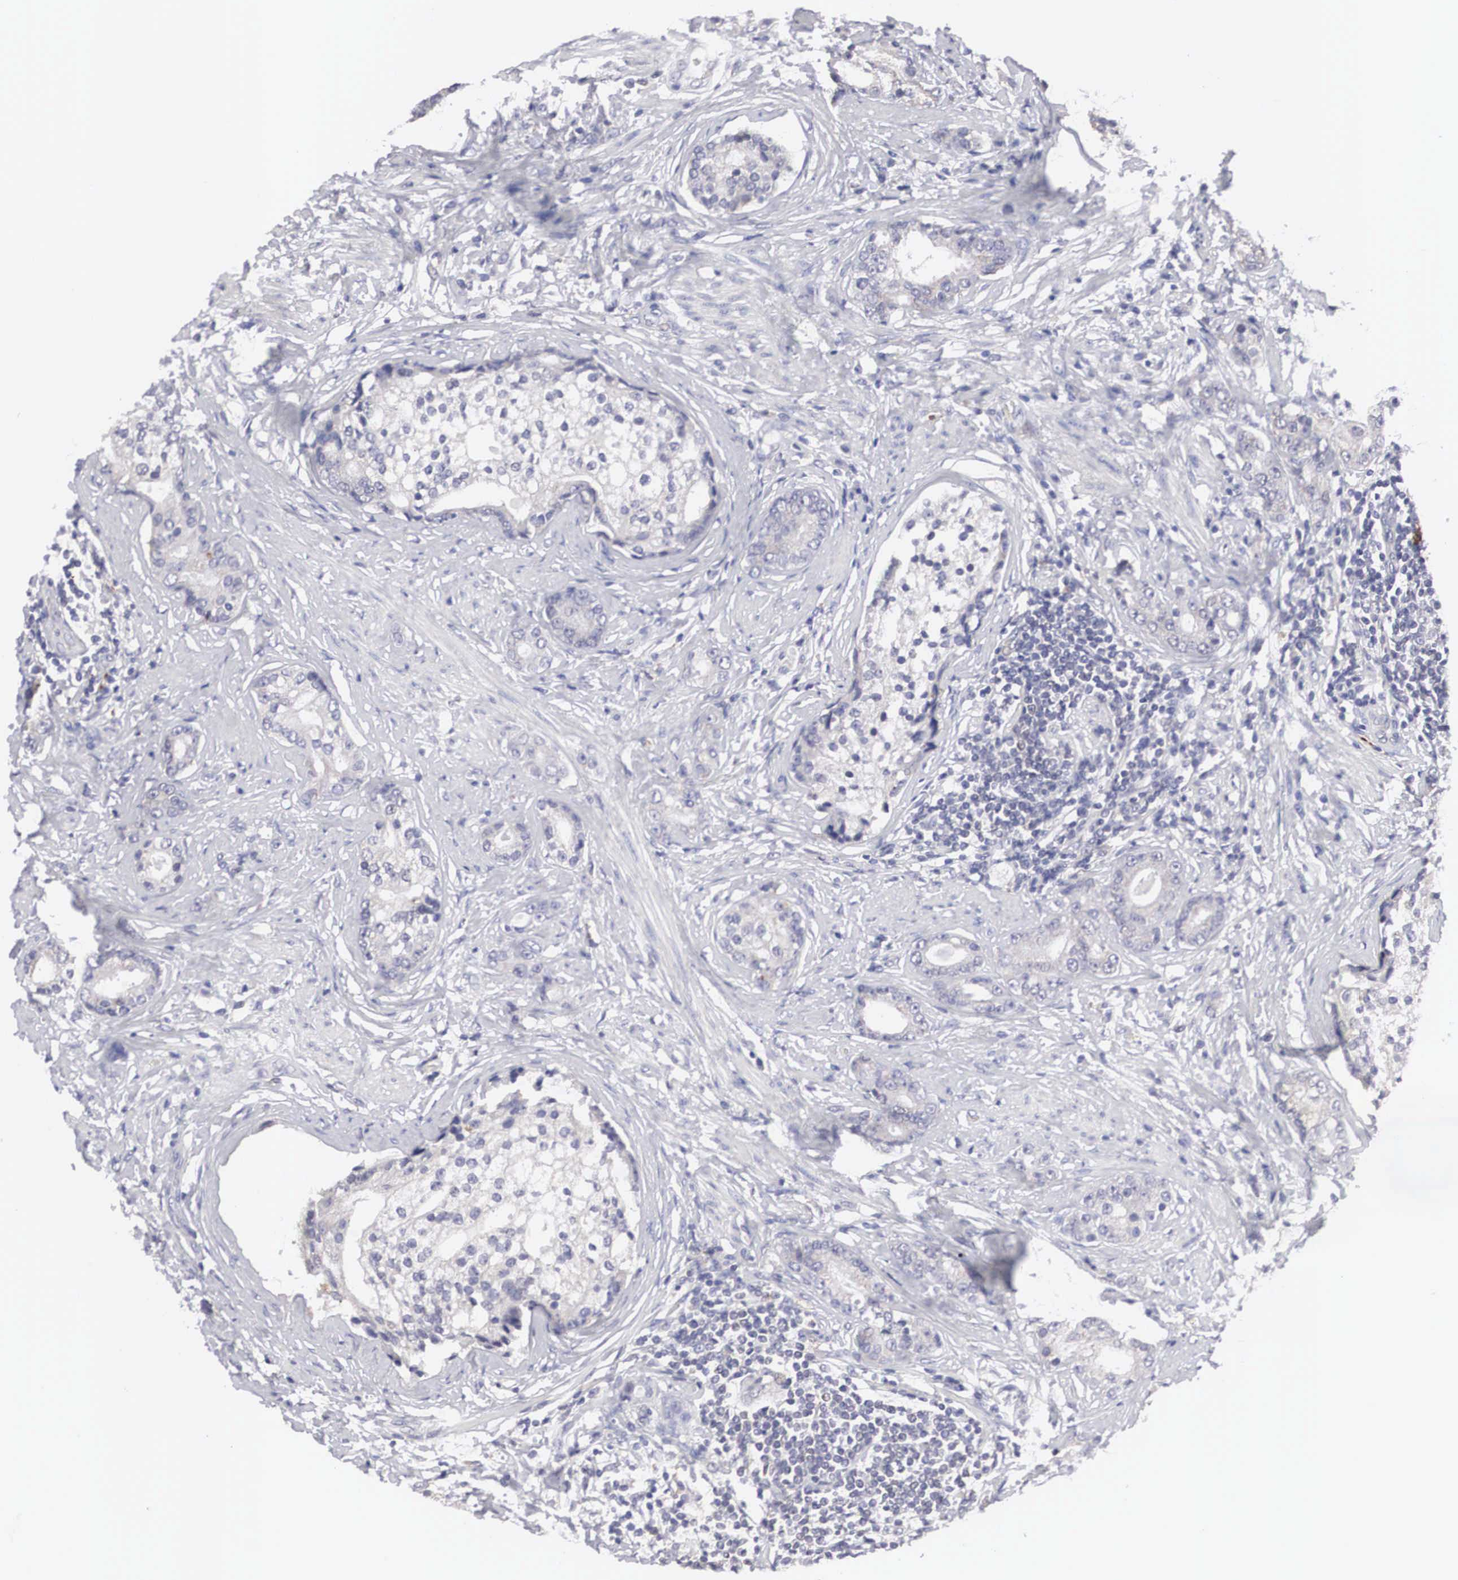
{"staining": {"intensity": "negative", "quantity": "none", "location": "none"}, "tissue": "prostate cancer", "cell_type": "Tumor cells", "image_type": "cancer", "snomed": [{"axis": "morphology", "description": "Adenocarcinoma, Medium grade"}, {"axis": "topography", "description": "Prostate"}], "caption": "This is an immunohistochemistry micrograph of prostate medium-grade adenocarcinoma. There is no expression in tumor cells.", "gene": "HMOX1", "patient": {"sex": "male", "age": 59}}